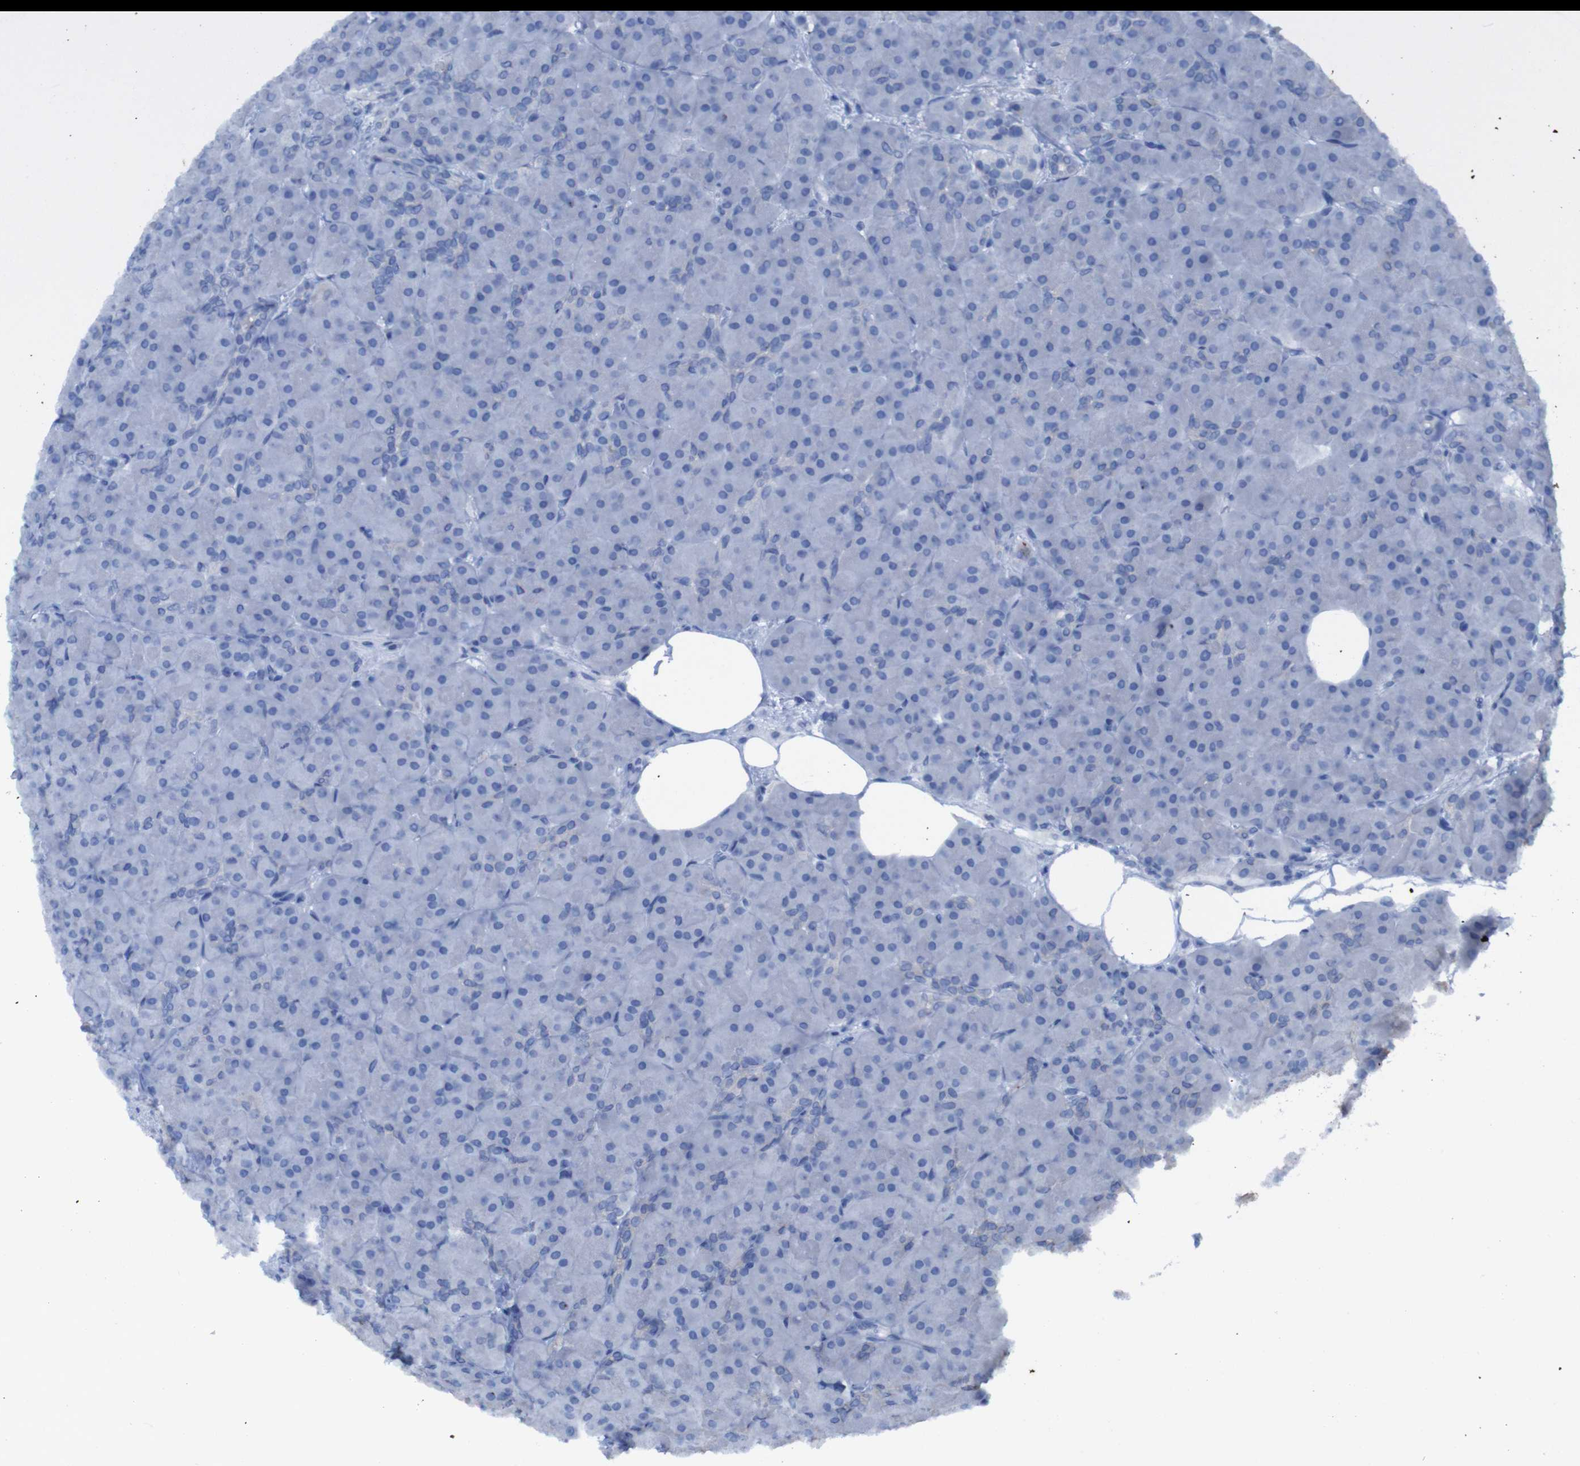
{"staining": {"intensity": "negative", "quantity": "none", "location": "none"}, "tissue": "pancreas", "cell_type": "Exocrine glandular cells", "image_type": "normal", "snomed": [{"axis": "morphology", "description": "Normal tissue, NOS"}, {"axis": "topography", "description": "Pancreas"}], "caption": "This is an immunohistochemistry (IHC) micrograph of normal human pancreas. There is no staining in exocrine glandular cells.", "gene": "CLDN18", "patient": {"sex": "male", "age": 66}}